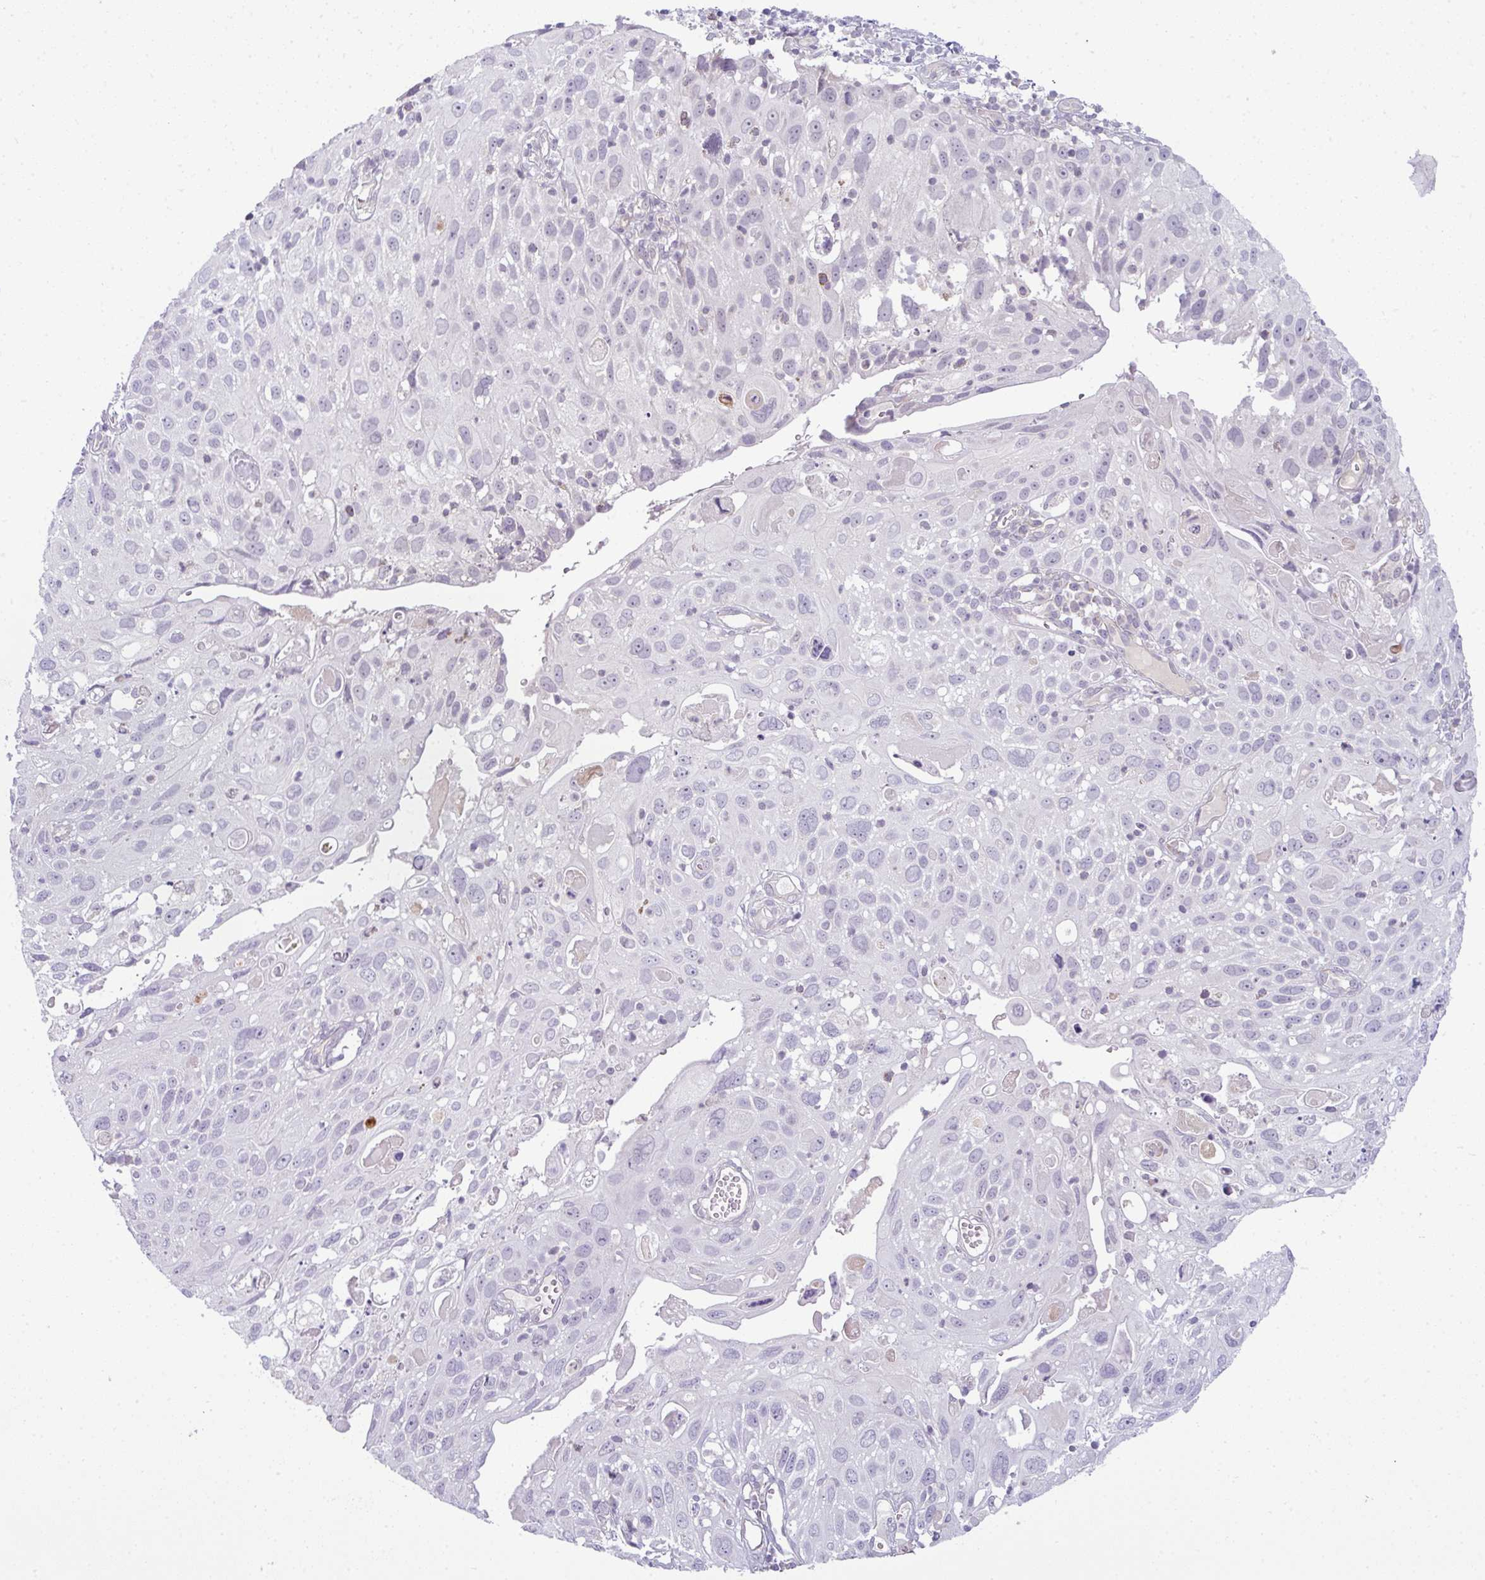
{"staining": {"intensity": "negative", "quantity": "none", "location": "none"}, "tissue": "cervical cancer", "cell_type": "Tumor cells", "image_type": "cancer", "snomed": [{"axis": "morphology", "description": "Squamous cell carcinoma, NOS"}, {"axis": "topography", "description": "Cervix"}], "caption": "Immunohistochemical staining of cervical cancer exhibits no significant positivity in tumor cells.", "gene": "HBEGF", "patient": {"sex": "female", "age": 70}}